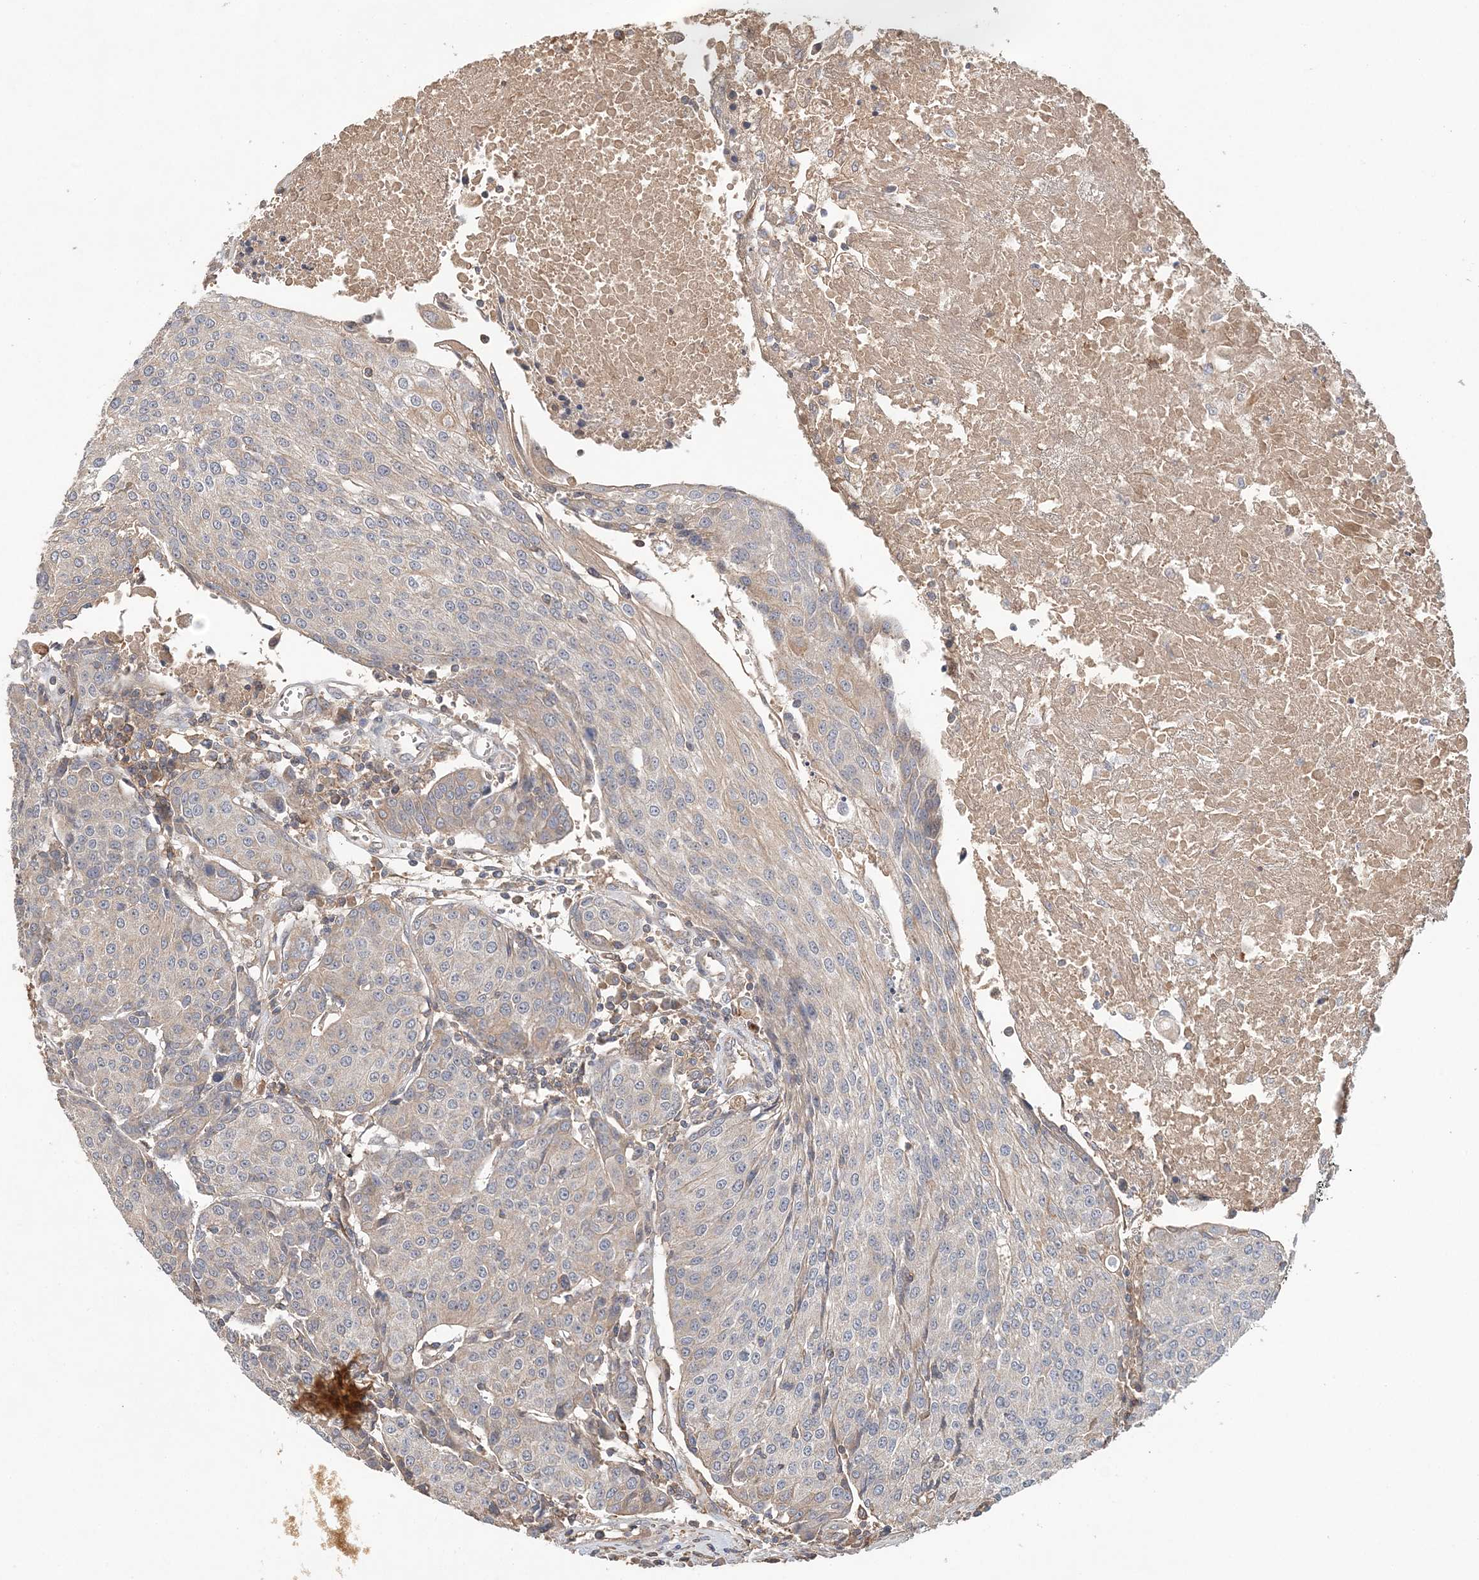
{"staining": {"intensity": "negative", "quantity": "none", "location": "none"}, "tissue": "urothelial cancer", "cell_type": "Tumor cells", "image_type": "cancer", "snomed": [{"axis": "morphology", "description": "Urothelial carcinoma, High grade"}, {"axis": "topography", "description": "Urinary bladder"}], "caption": "This is a image of immunohistochemistry staining of urothelial carcinoma (high-grade), which shows no positivity in tumor cells.", "gene": "SYCP3", "patient": {"sex": "female", "age": 85}}